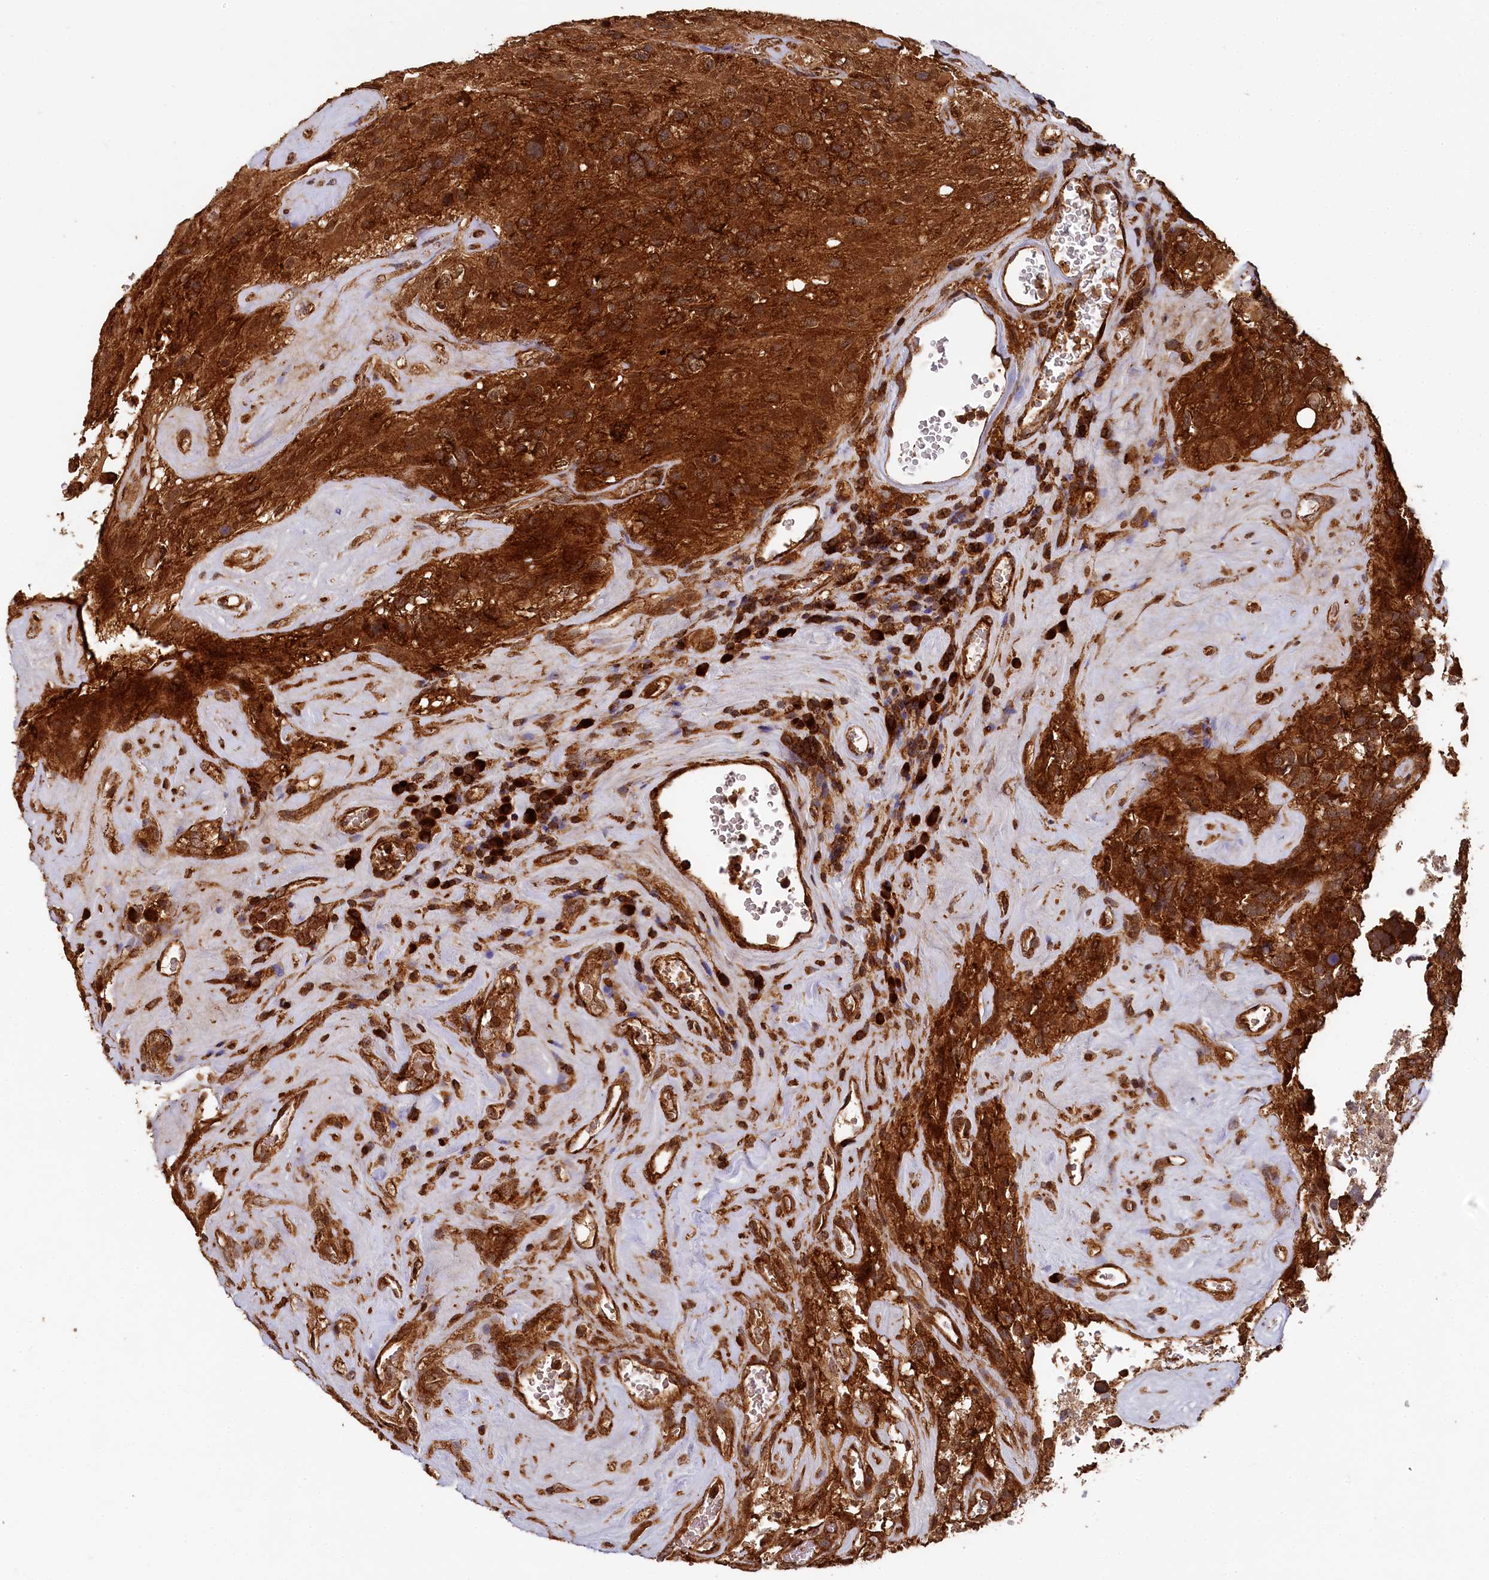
{"staining": {"intensity": "strong", "quantity": ">75%", "location": "cytoplasmic/membranous"}, "tissue": "glioma", "cell_type": "Tumor cells", "image_type": "cancer", "snomed": [{"axis": "morphology", "description": "Glioma, malignant, High grade"}, {"axis": "topography", "description": "Brain"}], "caption": "Malignant glioma (high-grade) was stained to show a protein in brown. There is high levels of strong cytoplasmic/membranous expression in approximately >75% of tumor cells. (Brightfield microscopy of DAB IHC at high magnification).", "gene": "STUB1", "patient": {"sex": "male", "age": 69}}